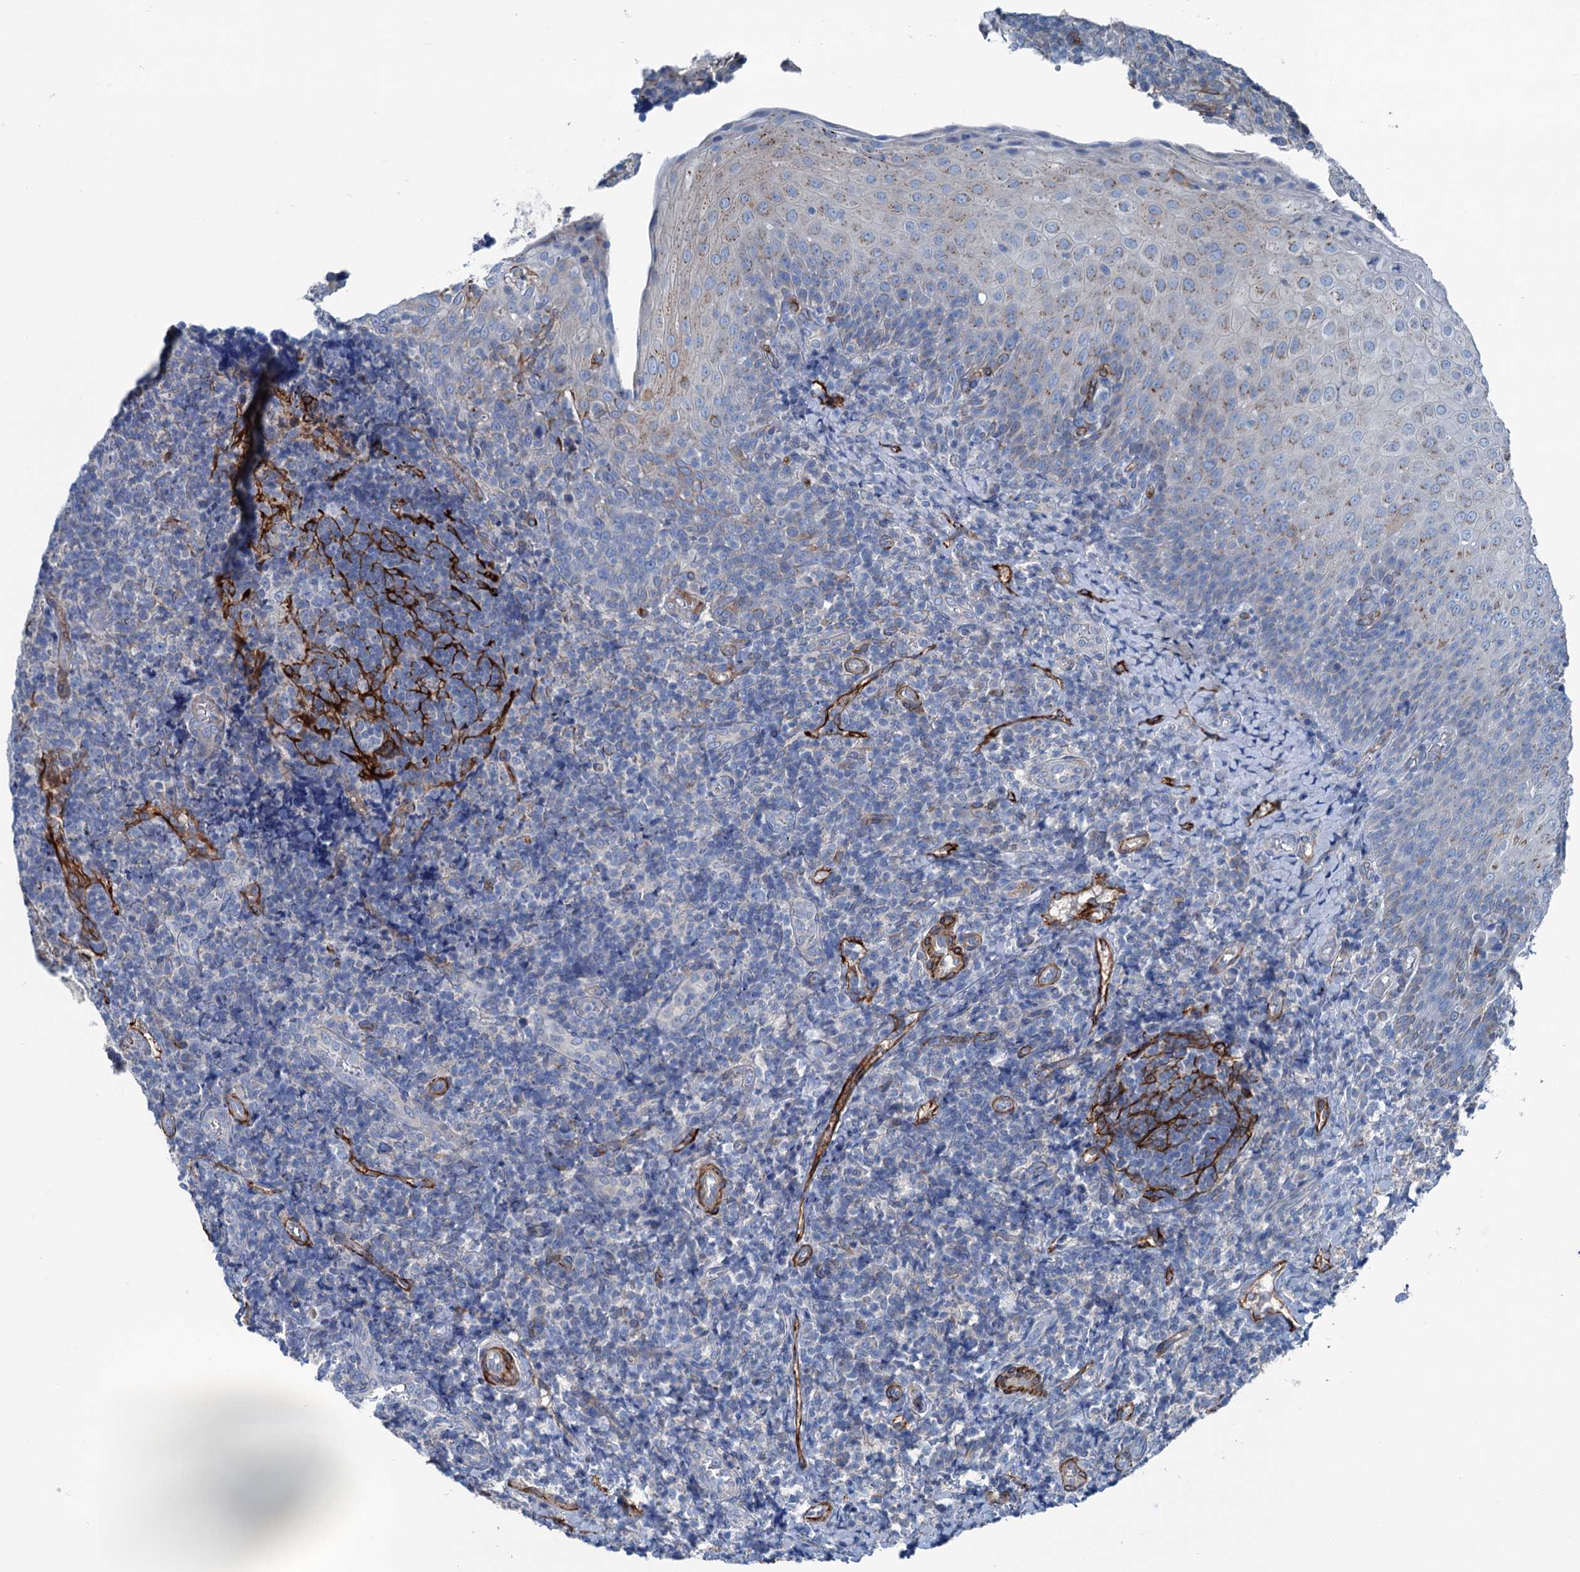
{"staining": {"intensity": "negative", "quantity": "none", "location": "none"}, "tissue": "tonsil", "cell_type": "Germinal center cells", "image_type": "normal", "snomed": [{"axis": "morphology", "description": "Normal tissue, NOS"}, {"axis": "topography", "description": "Tonsil"}], "caption": "Immunohistochemistry (IHC) image of unremarkable tonsil stained for a protein (brown), which reveals no expression in germinal center cells. (Brightfield microscopy of DAB (3,3'-diaminobenzidine) immunohistochemistry (IHC) at high magnification).", "gene": "CALCOCO1", "patient": {"sex": "female", "age": 19}}